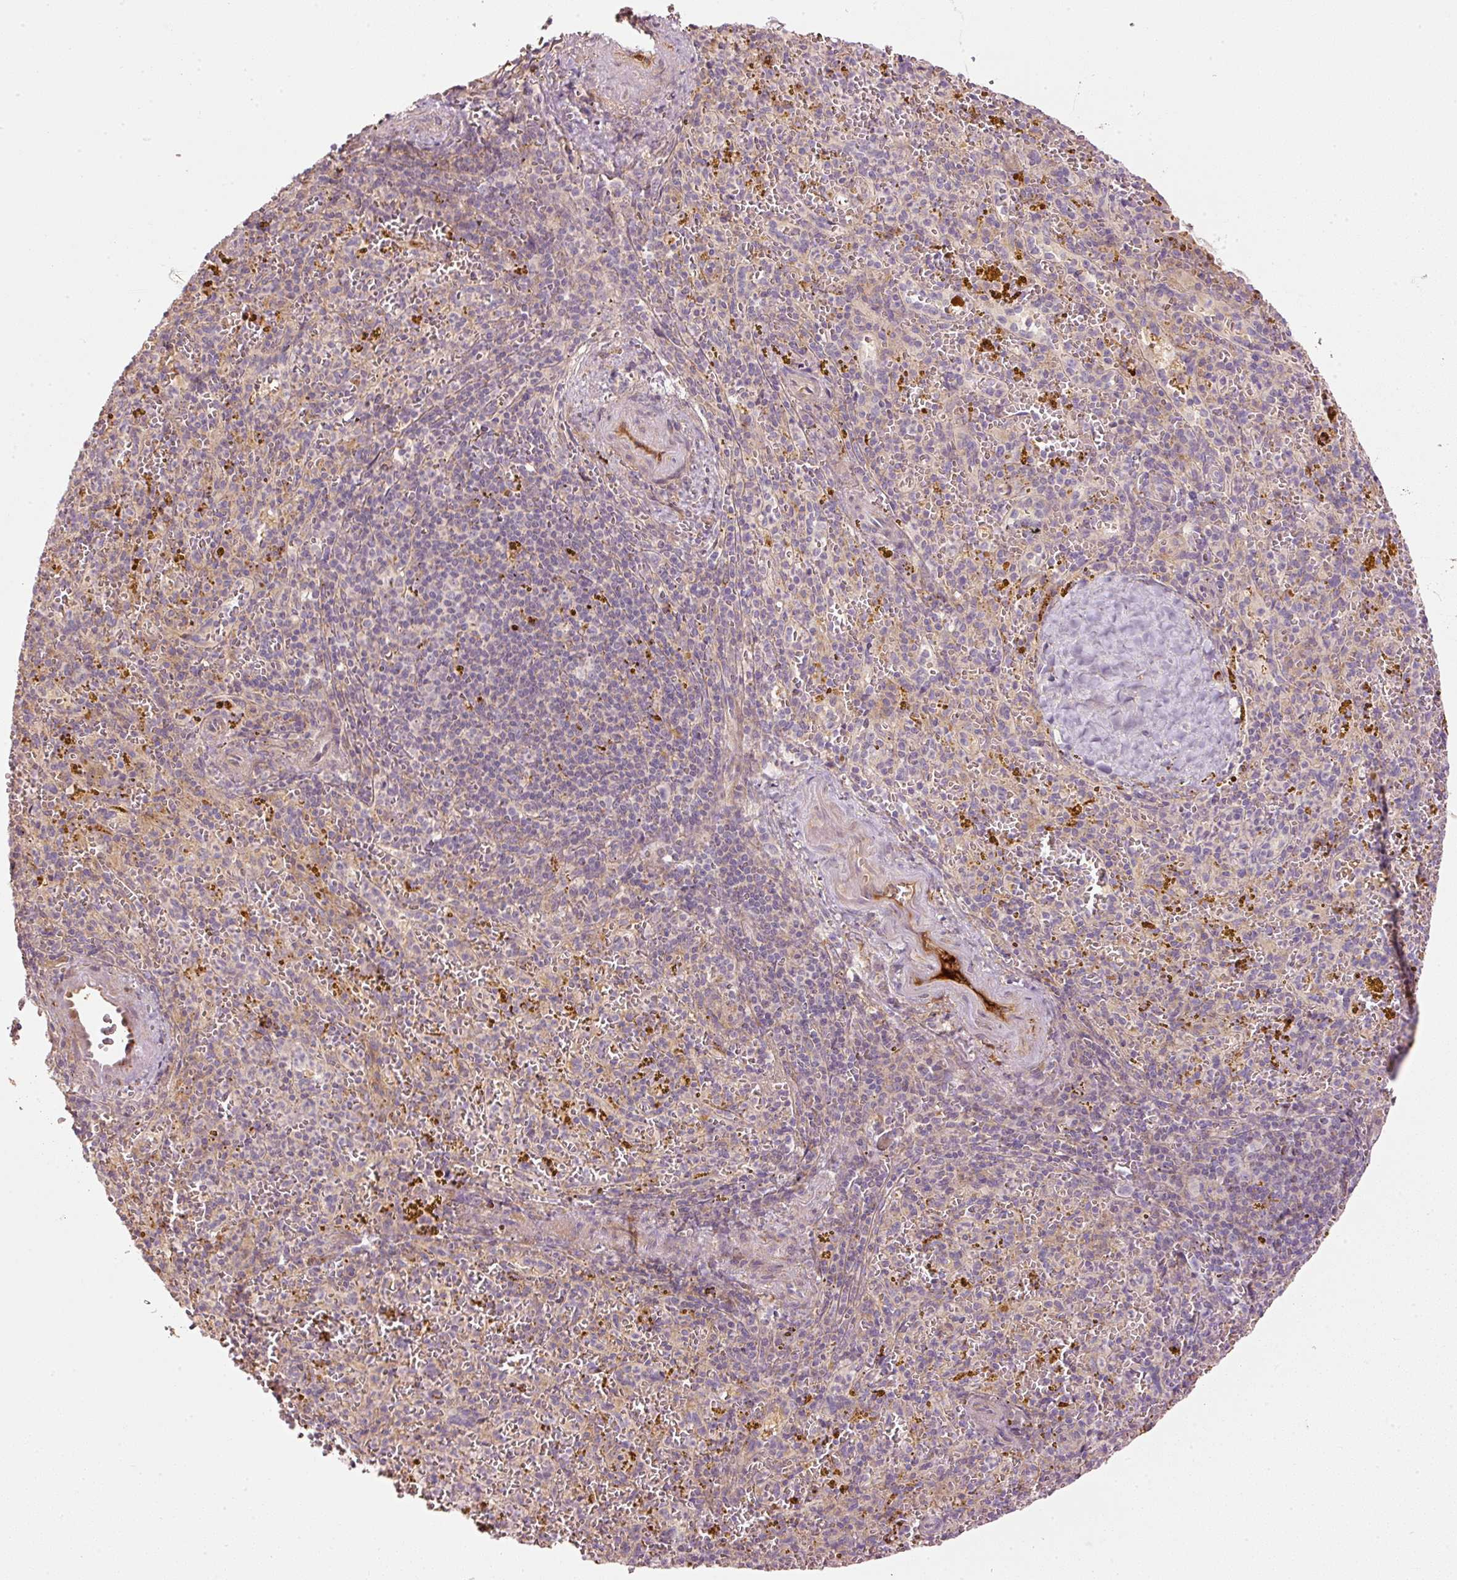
{"staining": {"intensity": "negative", "quantity": "none", "location": "none"}, "tissue": "spleen", "cell_type": "Cells in red pulp", "image_type": "normal", "snomed": [{"axis": "morphology", "description": "Normal tissue, NOS"}, {"axis": "topography", "description": "Spleen"}], "caption": "Immunohistochemical staining of unremarkable spleen displays no significant expression in cells in red pulp.", "gene": "SERPING1", "patient": {"sex": "male", "age": 57}}